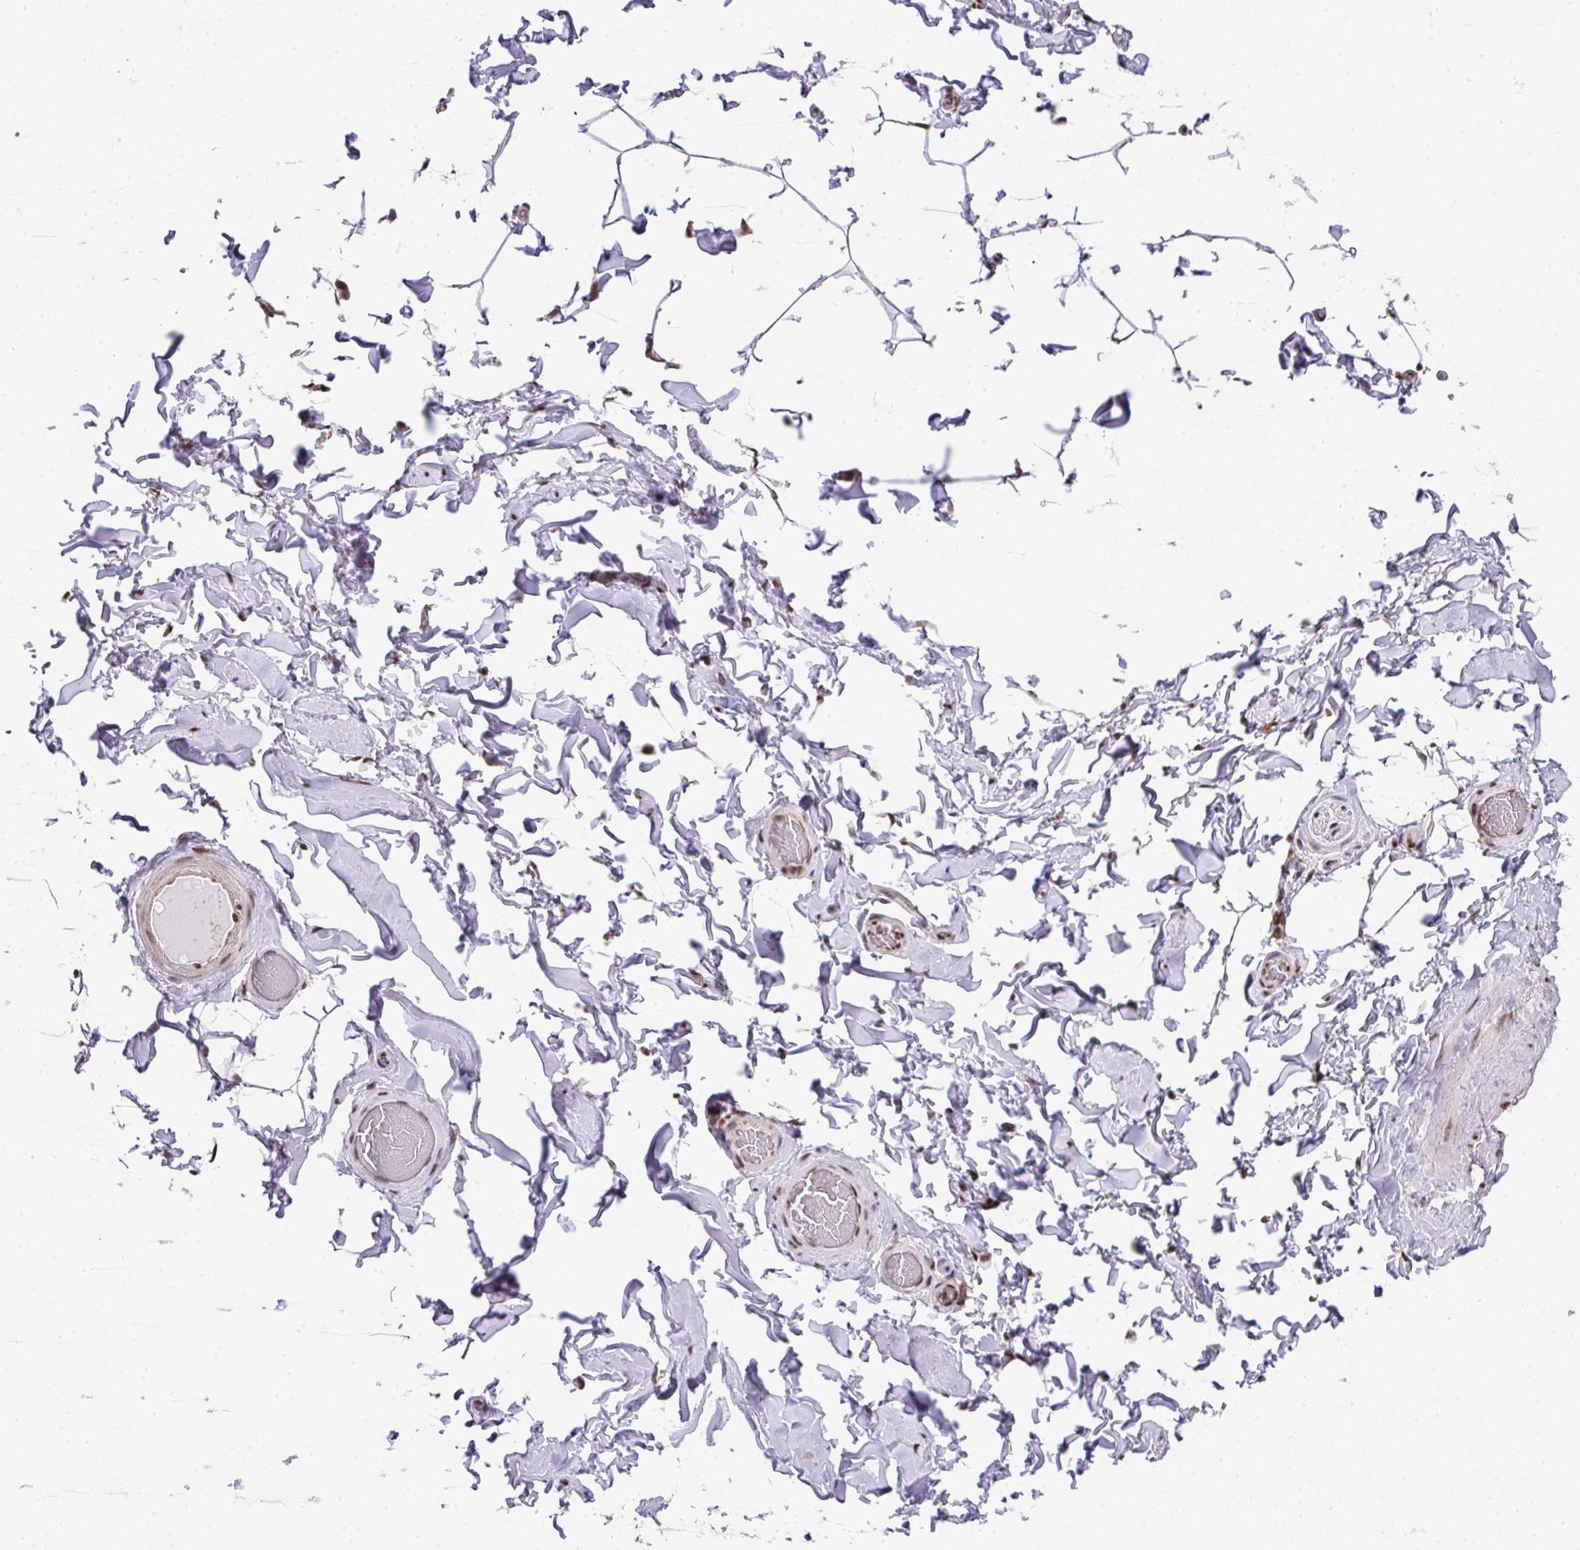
{"staining": {"intensity": "negative", "quantity": "none", "location": "none"}, "tissue": "adipose tissue", "cell_type": "Adipocytes", "image_type": "normal", "snomed": [{"axis": "morphology", "description": "Normal tissue, NOS"}, {"axis": "topography", "description": "Soft tissue"}, {"axis": "topography", "description": "Adipose tissue"}, {"axis": "topography", "description": "Vascular tissue"}, {"axis": "topography", "description": "Peripheral nerve tissue"}], "caption": "There is no significant staining in adipocytes of adipose tissue. (DAB immunohistochemistry (IHC) visualized using brightfield microscopy, high magnification).", "gene": "PLK1", "patient": {"sex": "male", "age": 46}}